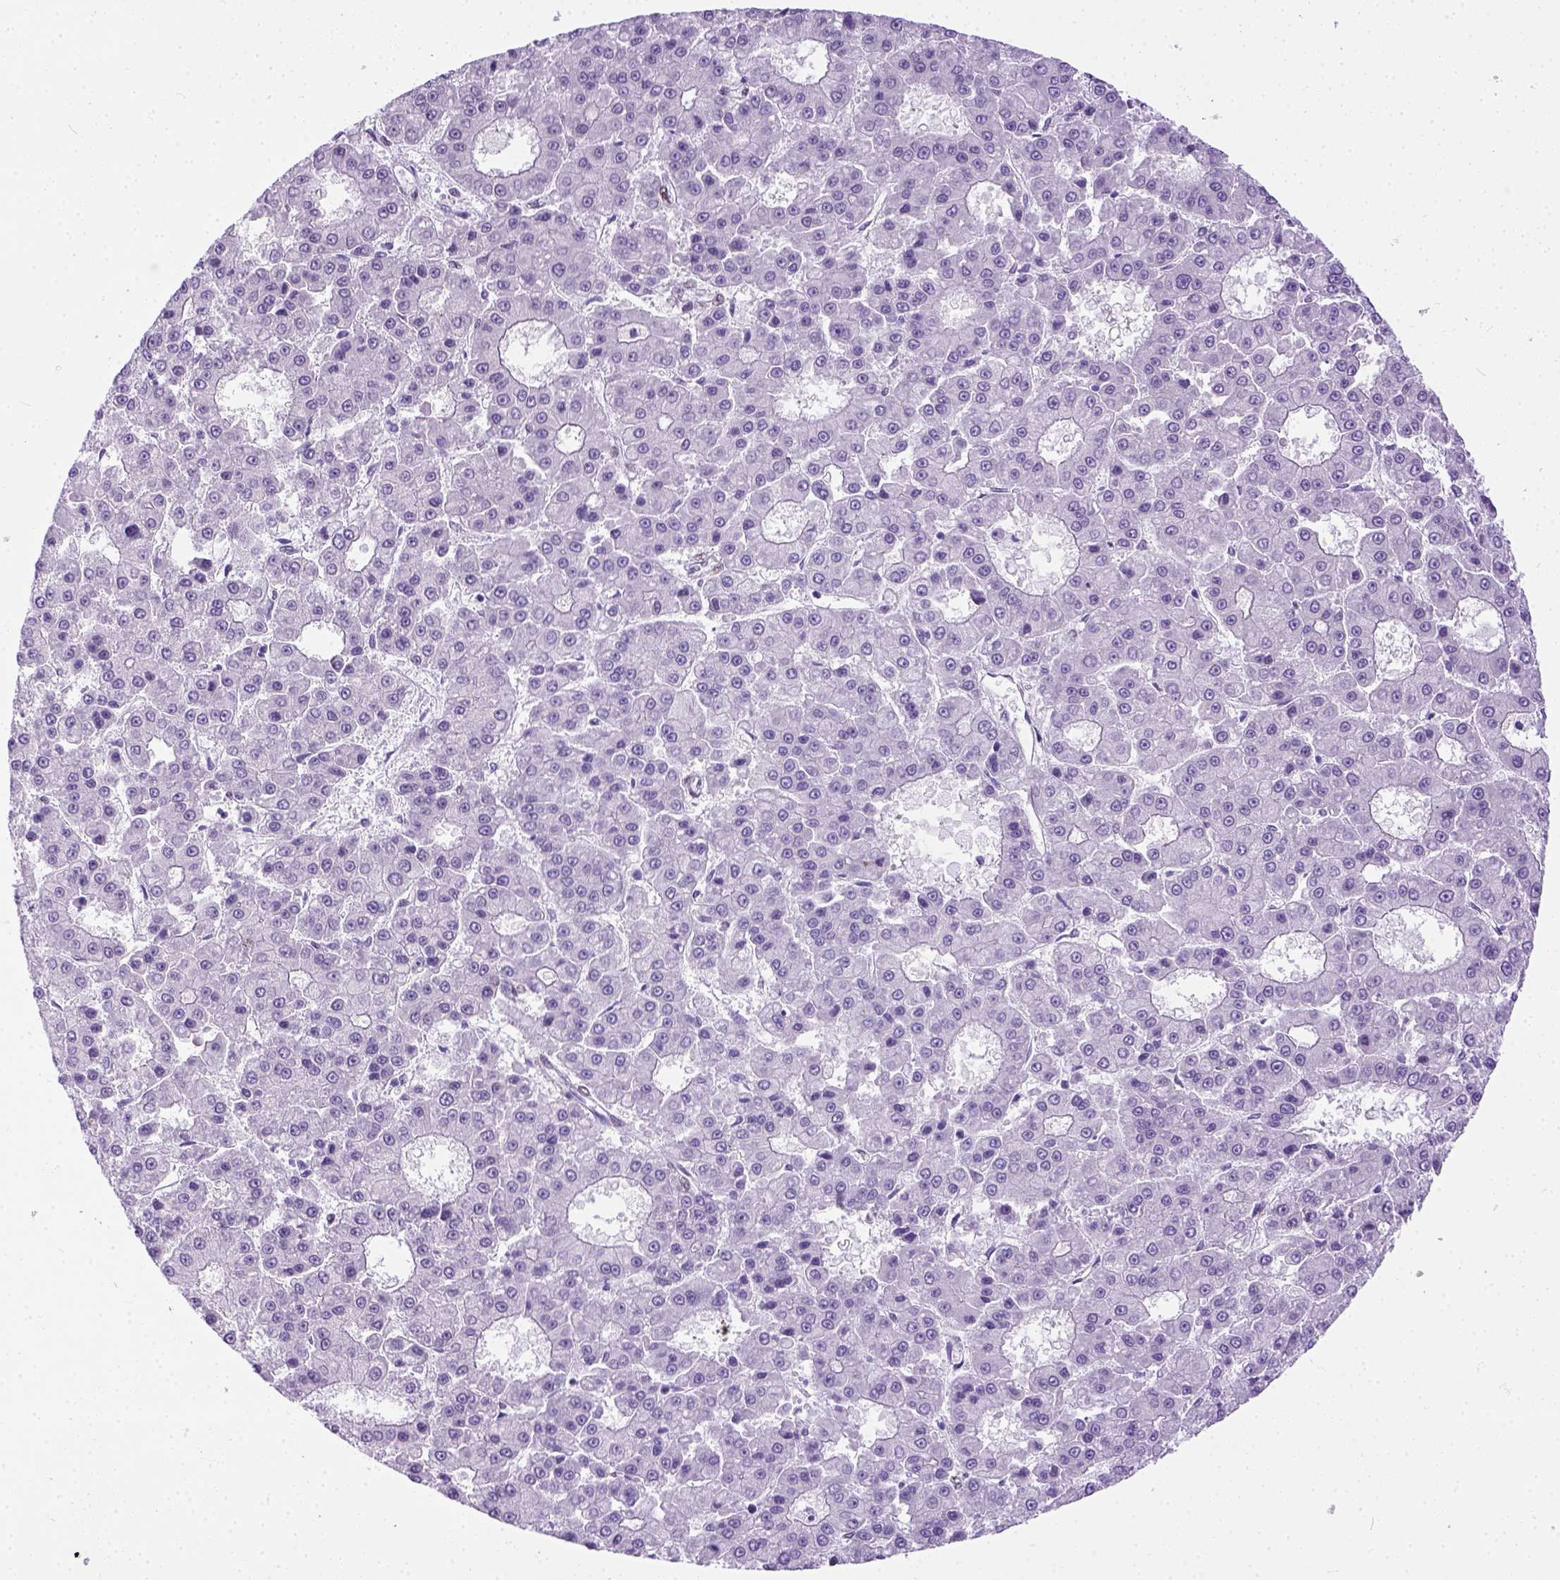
{"staining": {"intensity": "negative", "quantity": "none", "location": "none"}, "tissue": "liver cancer", "cell_type": "Tumor cells", "image_type": "cancer", "snomed": [{"axis": "morphology", "description": "Carcinoma, Hepatocellular, NOS"}, {"axis": "topography", "description": "Liver"}], "caption": "This is an IHC histopathology image of liver hepatocellular carcinoma. There is no positivity in tumor cells.", "gene": "FAM184B", "patient": {"sex": "male", "age": 70}}